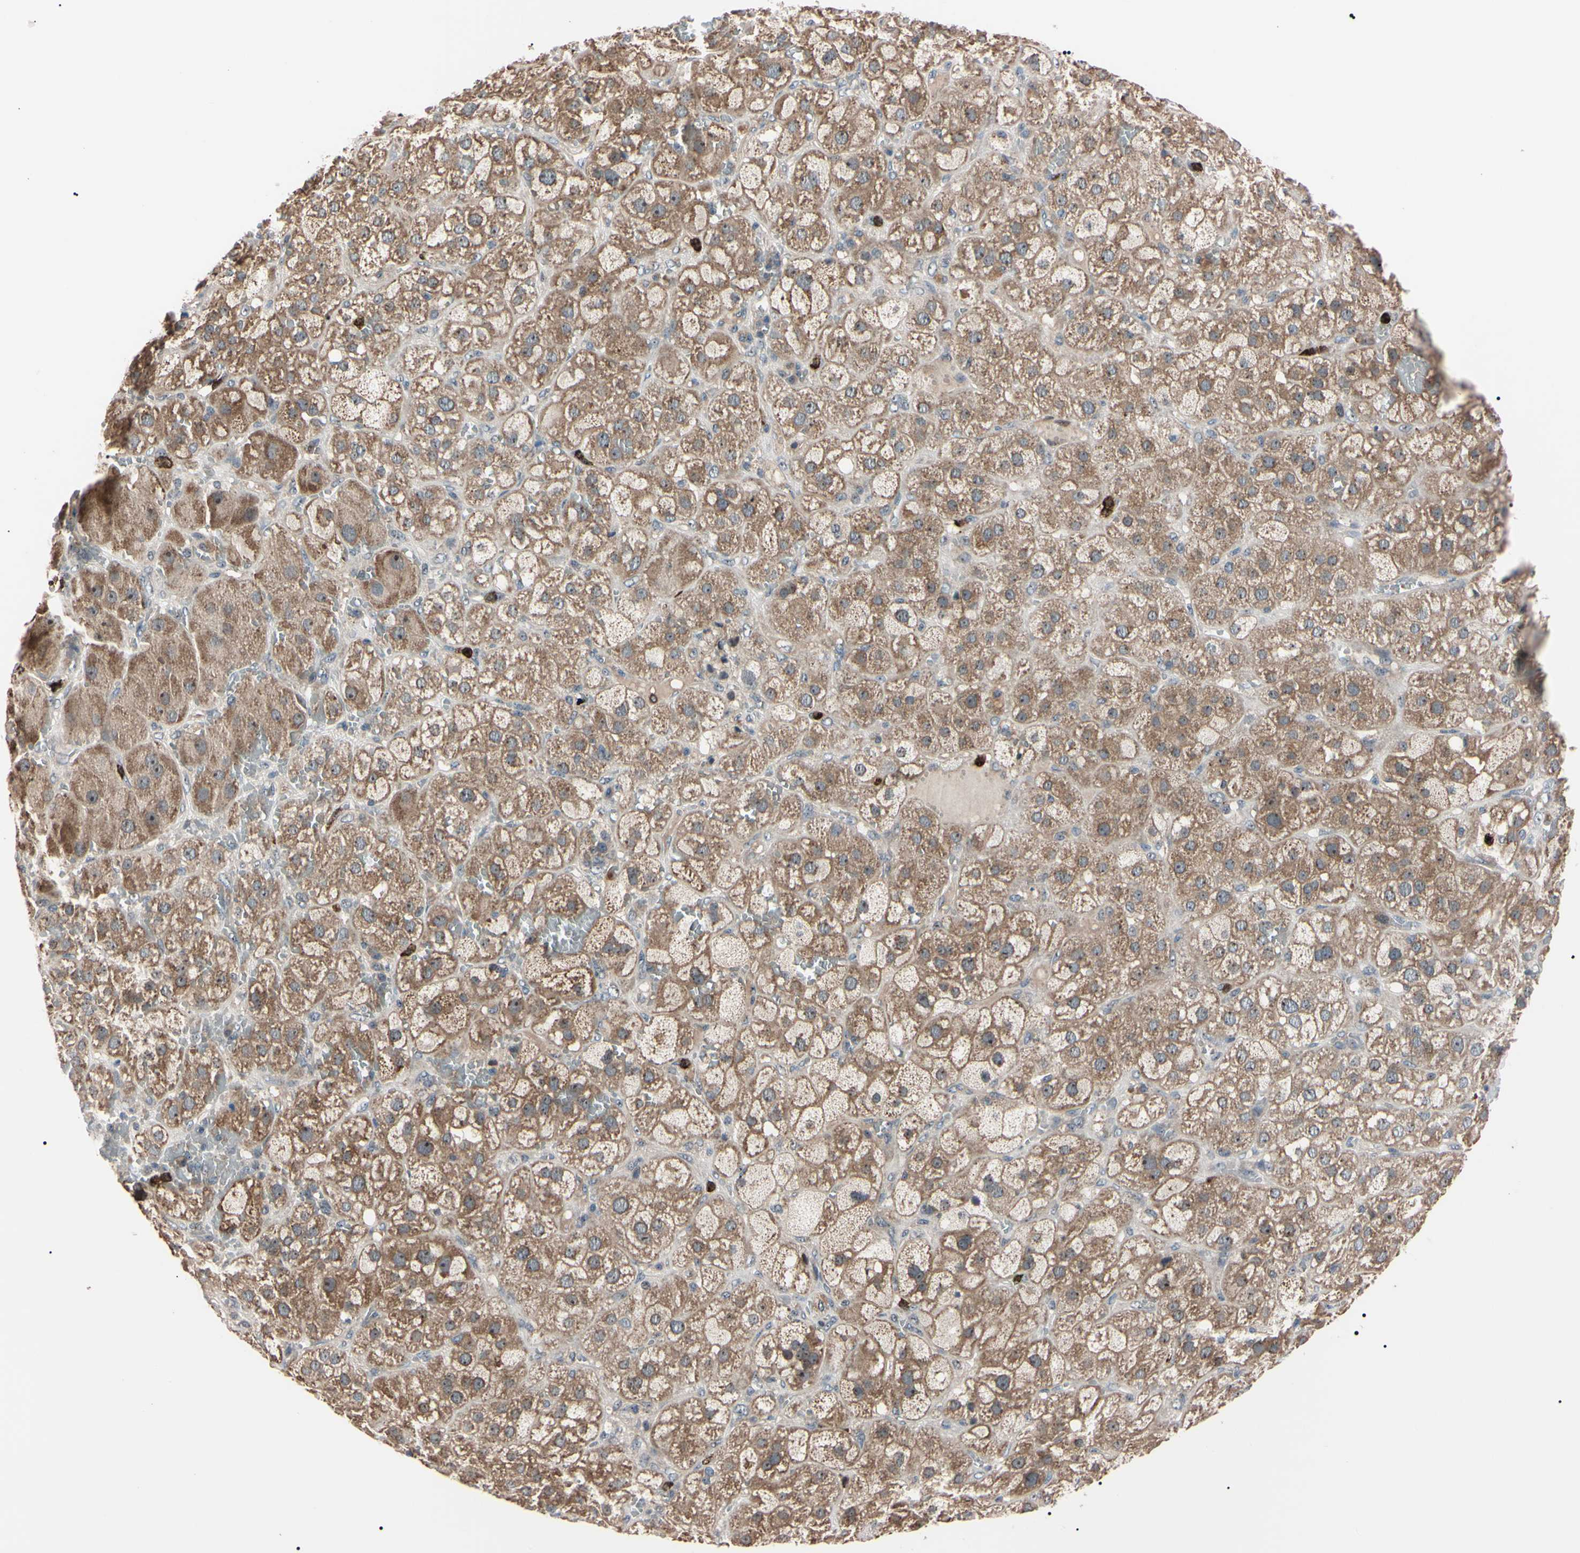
{"staining": {"intensity": "moderate", "quantity": ">75%", "location": "cytoplasmic/membranous,nuclear"}, "tissue": "adrenal gland", "cell_type": "Glandular cells", "image_type": "normal", "snomed": [{"axis": "morphology", "description": "Normal tissue, NOS"}, {"axis": "topography", "description": "Adrenal gland"}], "caption": "Glandular cells show medium levels of moderate cytoplasmic/membranous,nuclear expression in about >75% of cells in unremarkable adrenal gland.", "gene": "TRAF5", "patient": {"sex": "female", "age": 47}}